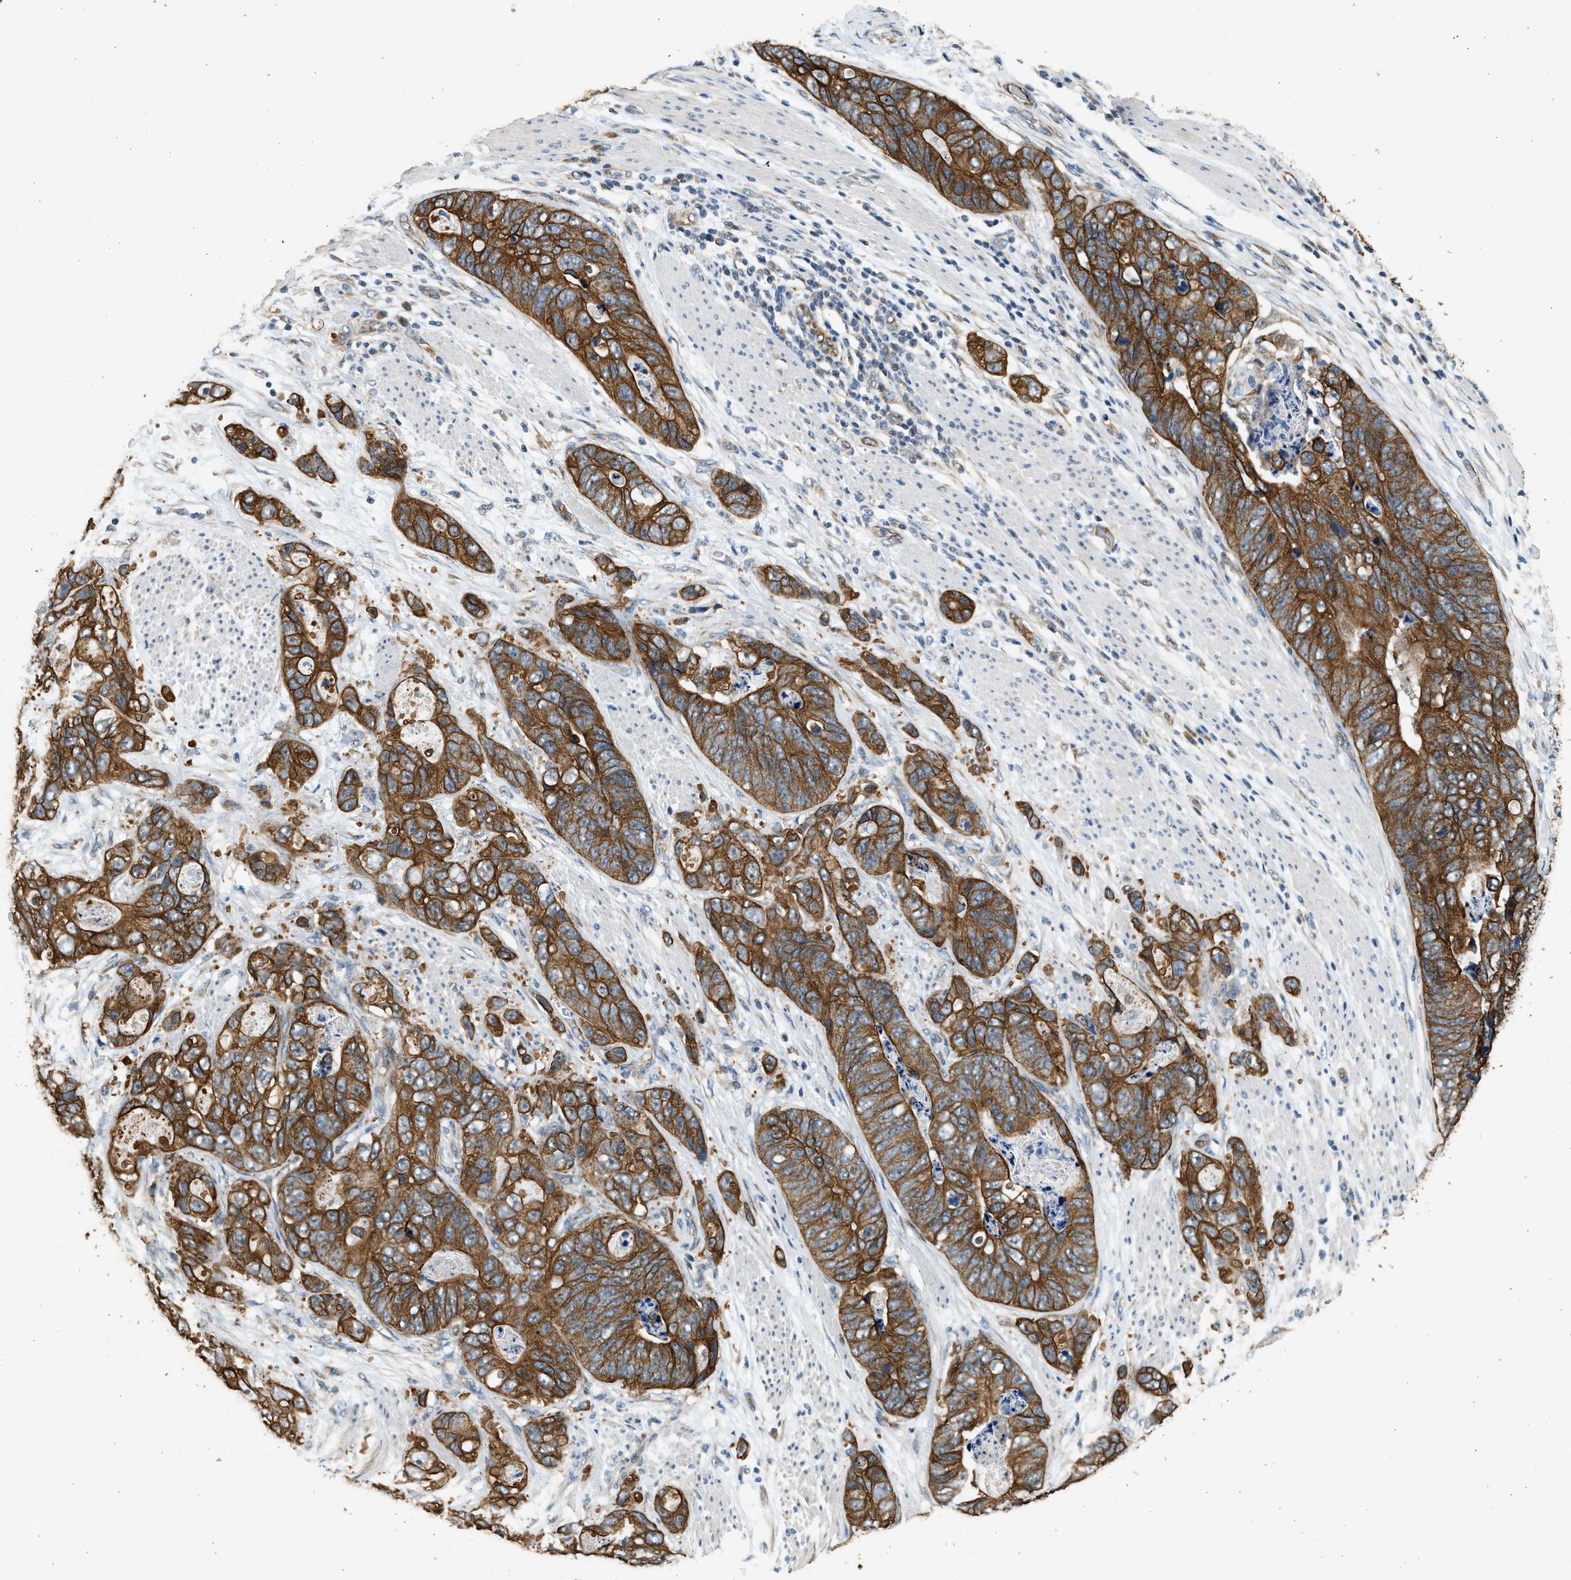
{"staining": {"intensity": "strong", "quantity": ">75%", "location": "cytoplasmic/membranous"}, "tissue": "stomach cancer", "cell_type": "Tumor cells", "image_type": "cancer", "snomed": [{"axis": "morphology", "description": "Adenocarcinoma, NOS"}, {"axis": "topography", "description": "Stomach"}], "caption": "The image exhibits immunohistochemical staining of stomach adenocarcinoma. There is strong cytoplasmic/membranous expression is appreciated in about >75% of tumor cells.", "gene": "PCLO", "patient": {"sex": "female", "age": 89}}